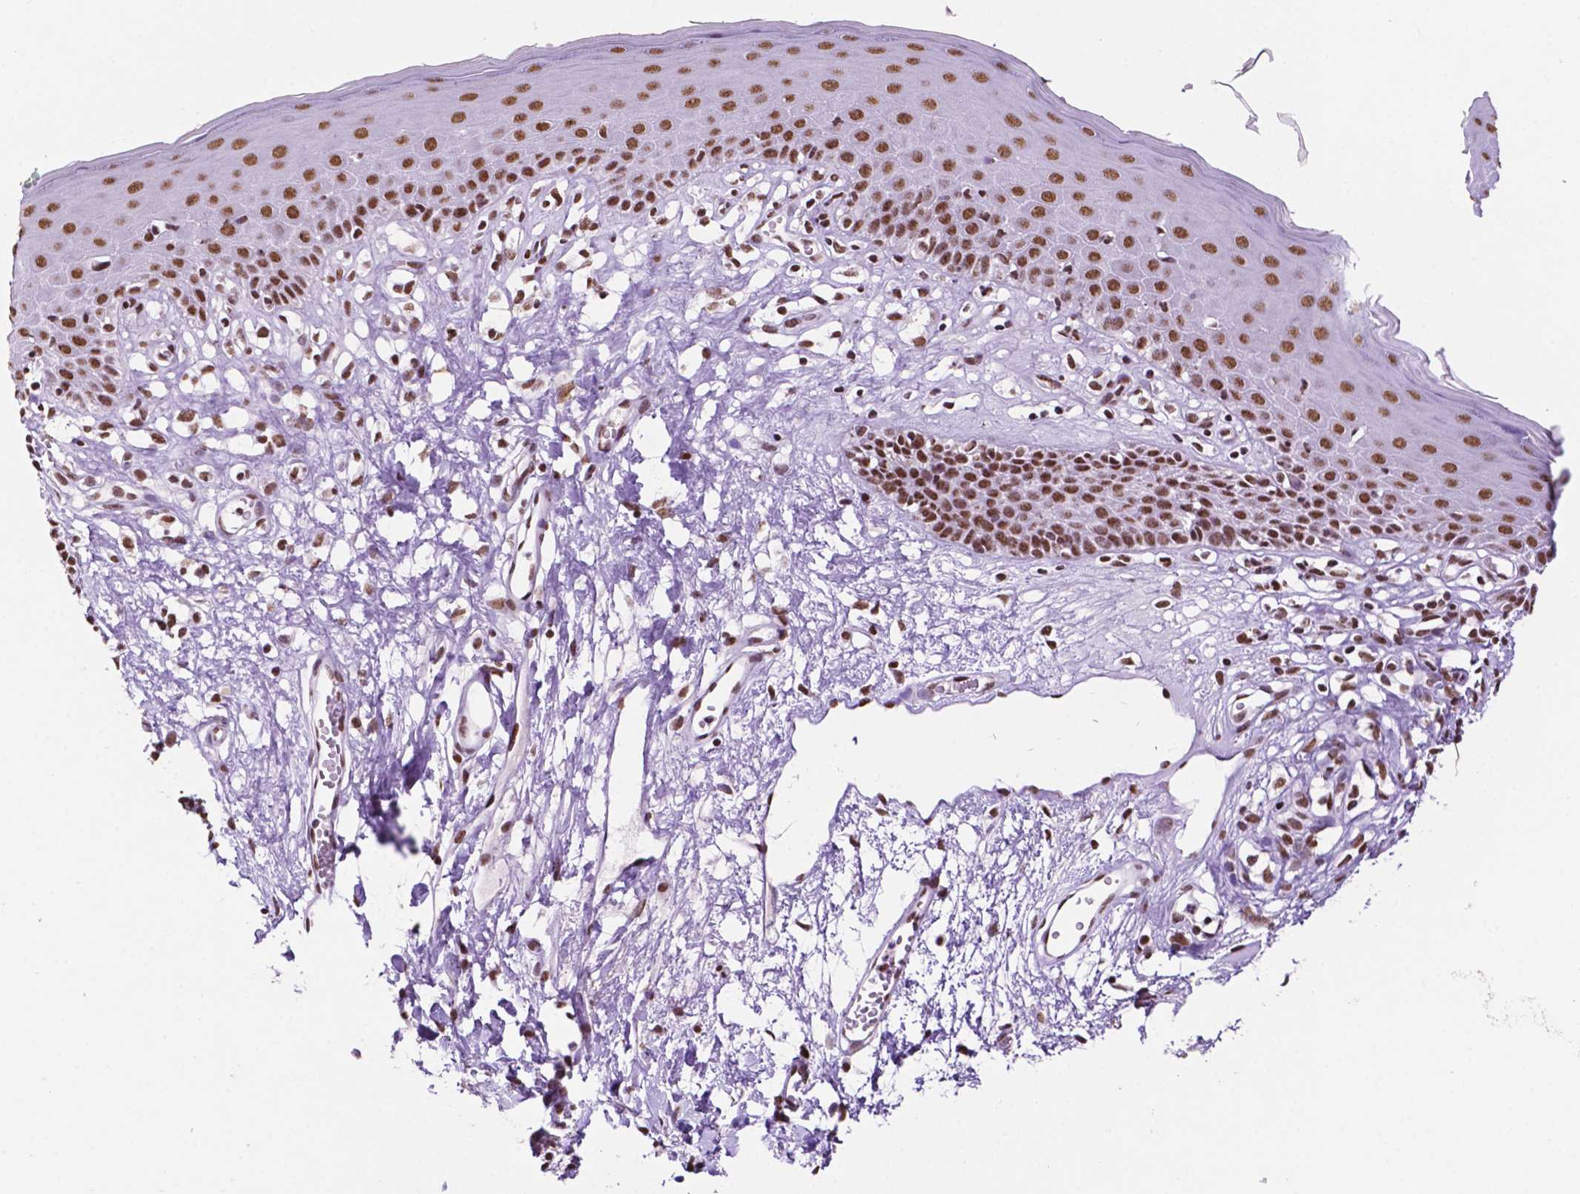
{"staining": {"intensity": "strong", "quantity": ">75%", "location": "nuclear"}, "tissue": "skin", "cell_type": "Epidermal cells", "image_type": "normal", "snomed": [{"axis": "morphology", "description": "Normal tissue, NOS"}, {"axis": "topography", "description": "Vulva"}], "caption": "Protein staining displays strong nuclear positivity in approximately >75% of epidermal cells in benign skin. (brown staining indicates protein expression, while blue staining denotes nuclei).", "gene": "CCAR2", "patient": {"sex": "female", "age": 68}}